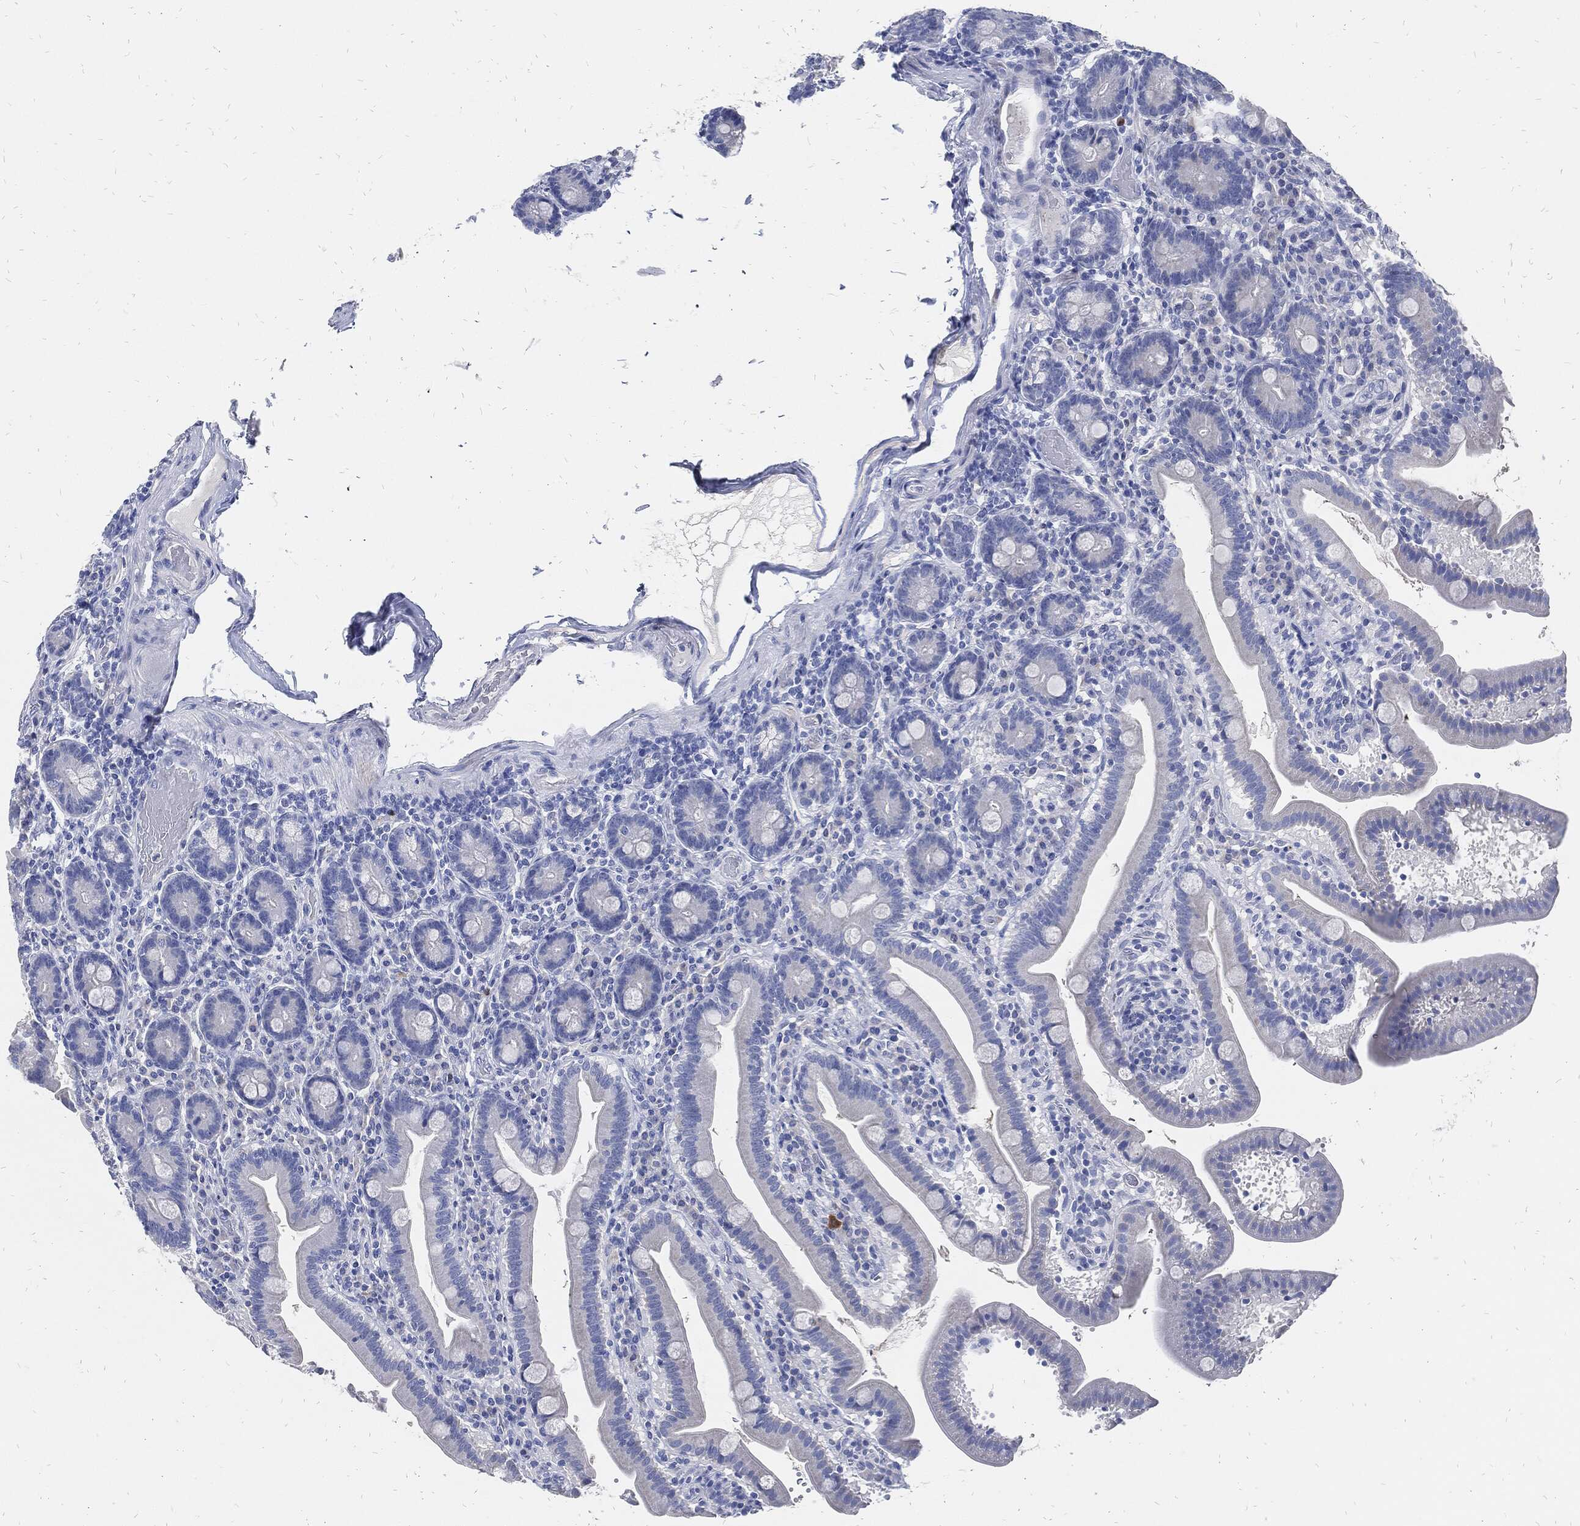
{"staining": {"intensity": "negative", "quantity": "none", "location": "none"}, "tissue": "small intestine", "cell_type": "Glandular cells", "image_type": "normal", "snomed": [{"axis": "morphology", "description": "Normal tissue, NOS"}, {"axis": "topography", "description": "Small intestine"}], "caption": "Glandular cells show no significant protein staining in unremarkable small intestine. (DAB immunohistochemistry (IHC), high magnification).", "gene": "FABP4", "patient": {"sex": "male", "age": 66}}